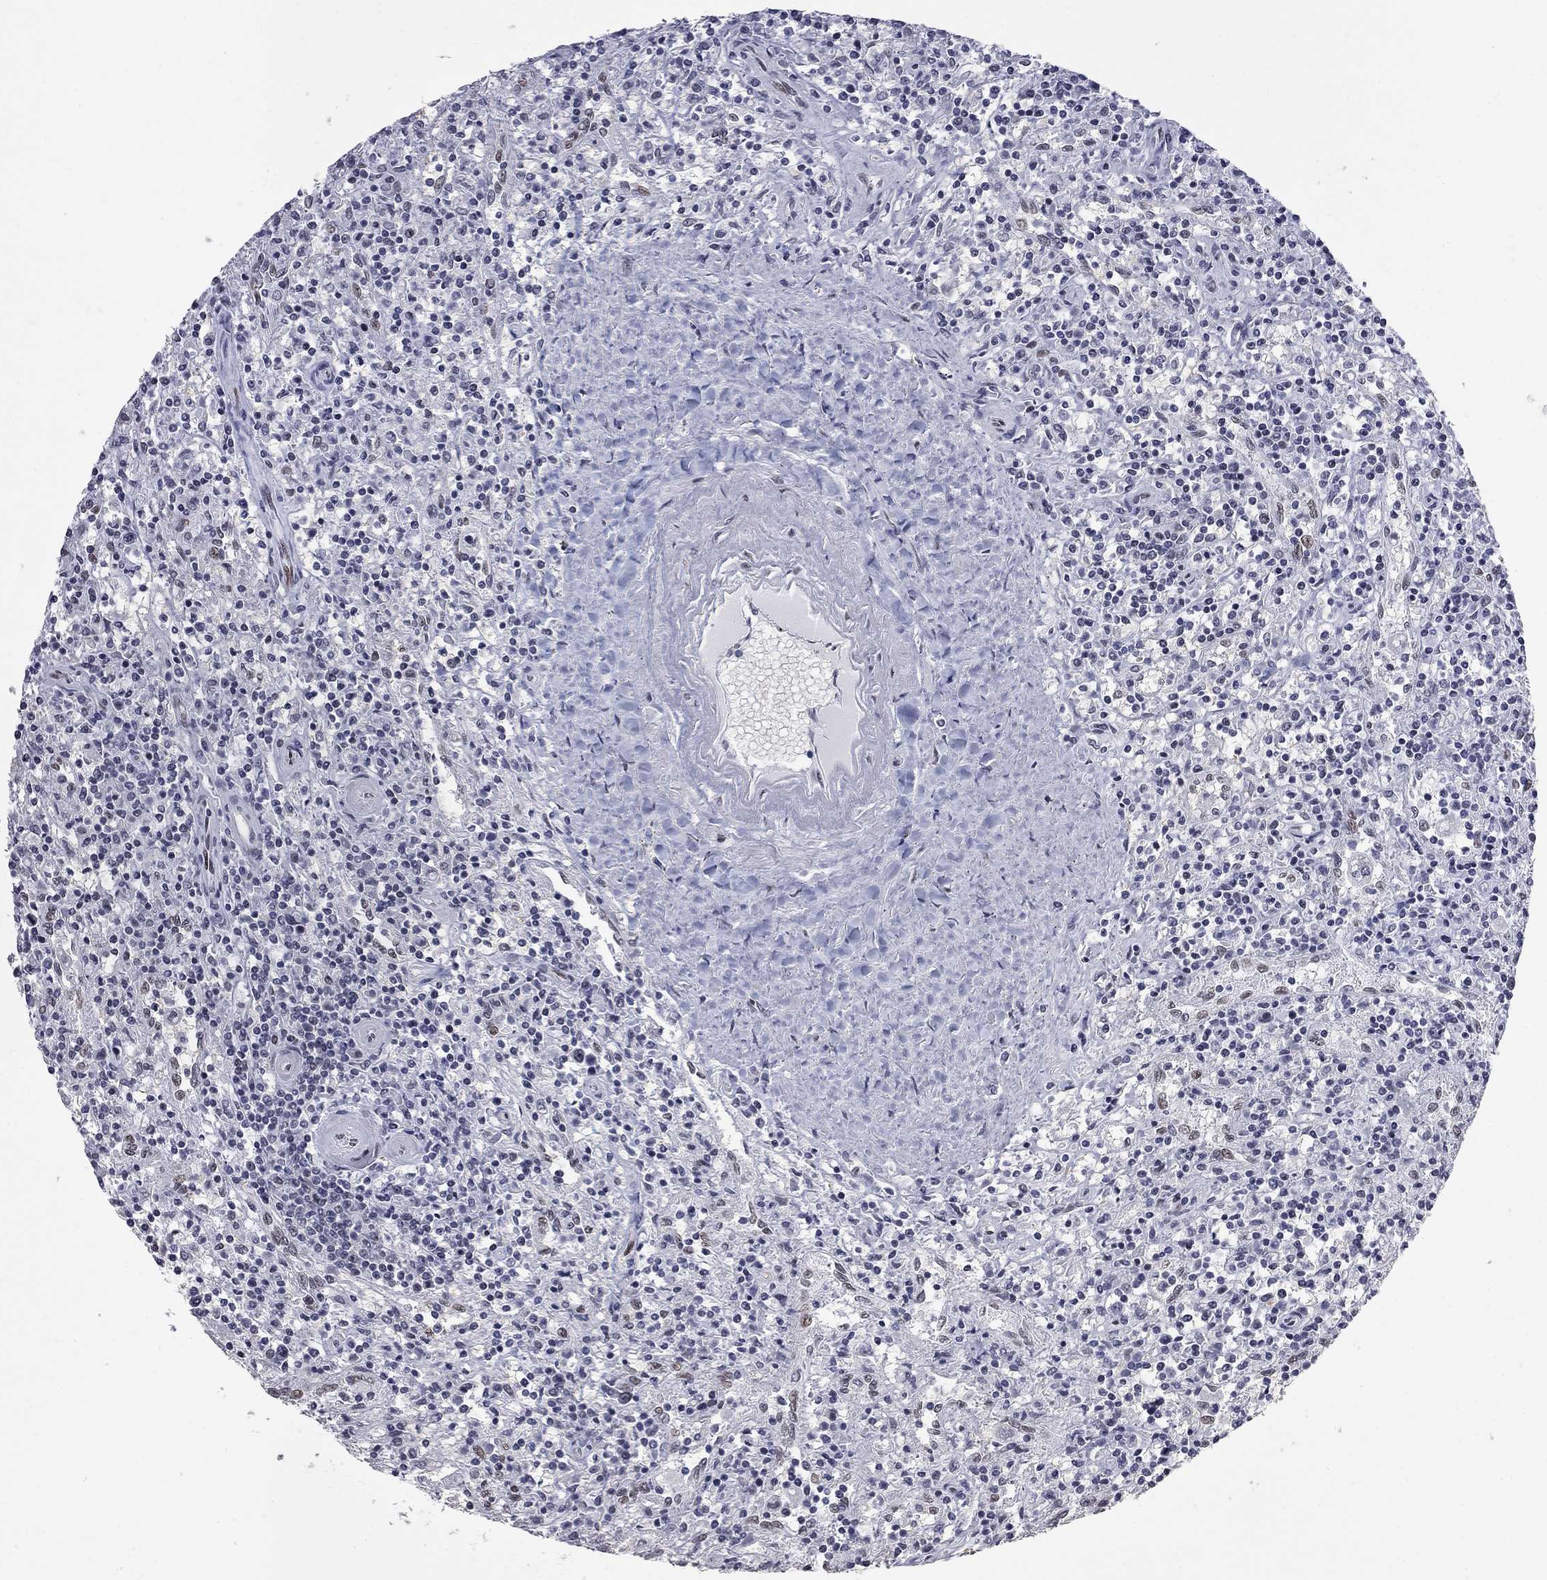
{"staining": {"intensity": "negative", "quantity": "none", "location": "none"}, "tissue": "lymphoma", "cell_type": "Tumor cells", "image_type": "cancer", "snomed": [{"axis": "morphology", "description": "Malignant lymphoma, non-Hodgkin's type, Low grade"}, {"axis": "topography", "description": "Spleen"}], "caption": "DAB (3,3'-diaminobenzidine) immunohistochemical staining of malignant lymphoma, non-Hodgkin's type (low-grade) shows no significant expression in tumor cells. (Brightfield microscopy of DAB (3,3'-diaminobenzidine) immunohistochemistry (IHC) at high magnification).", "gene": "ZBTB47", "patient": {"sex": "male", "age": 62}}